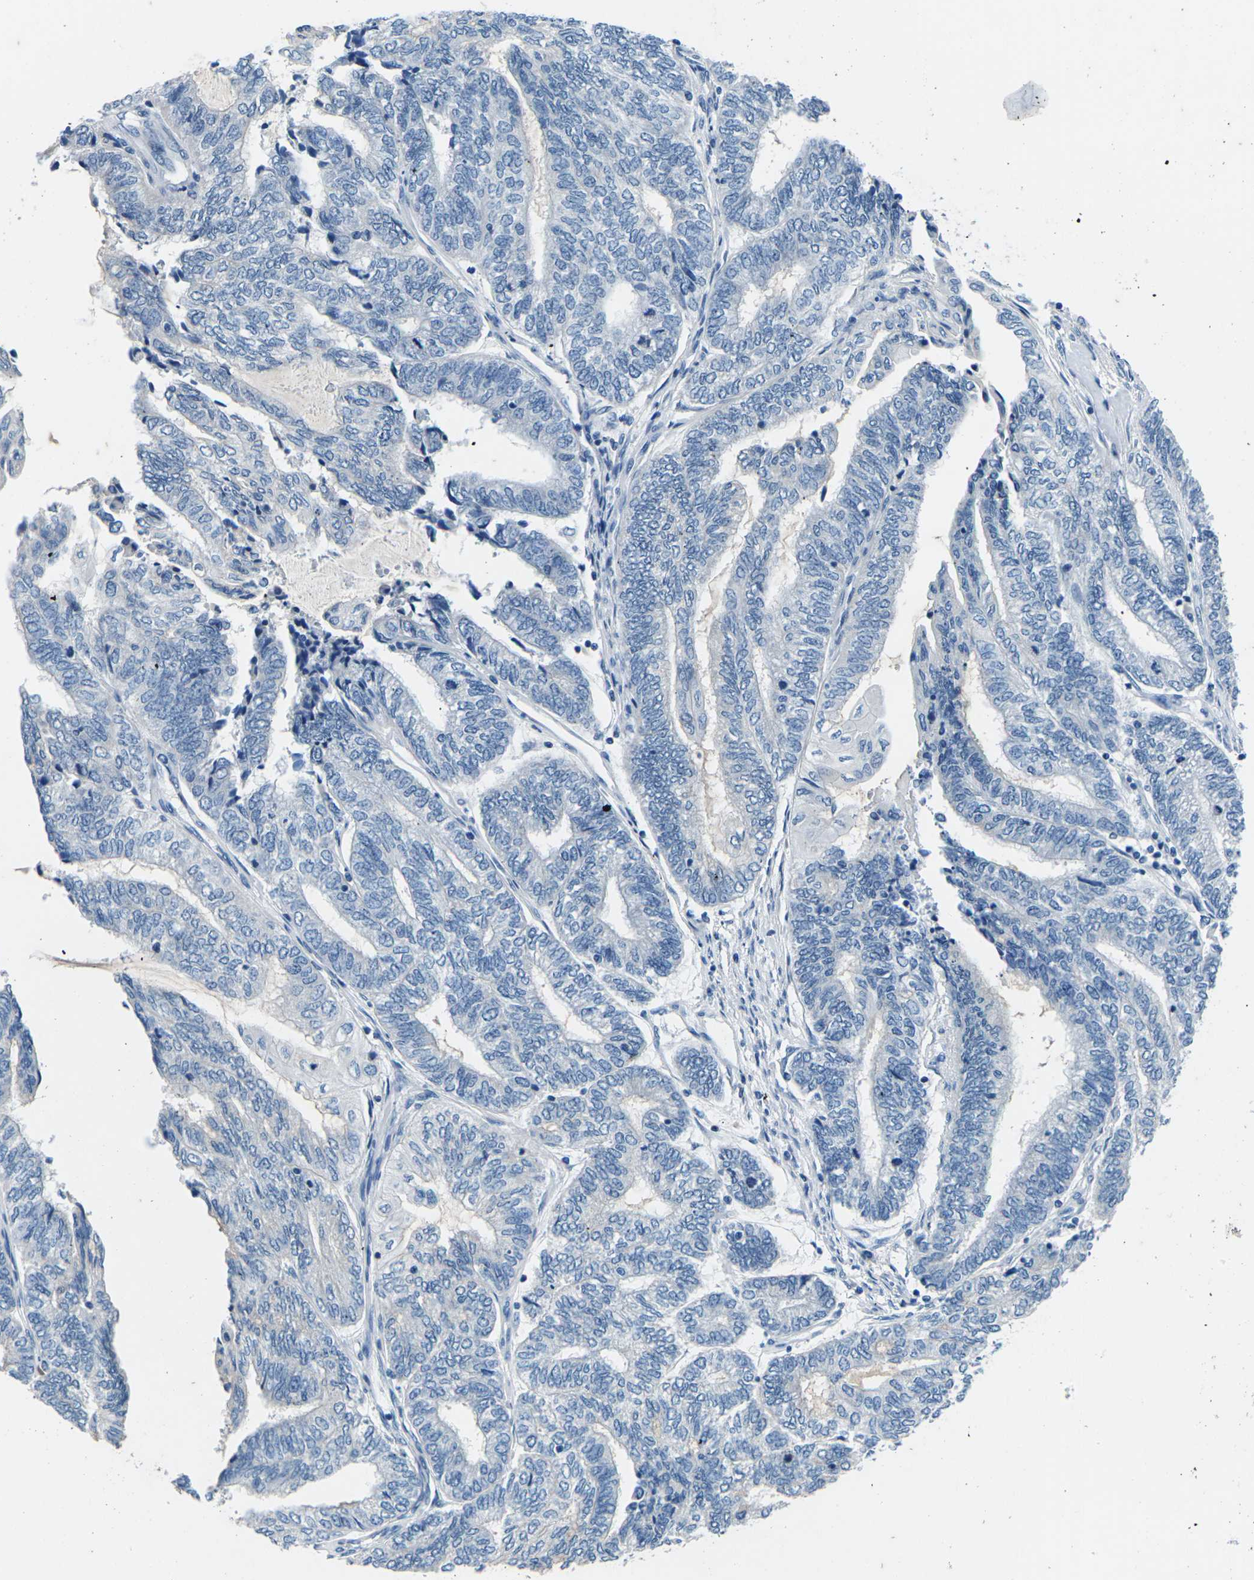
{"staining": {"intensity": "negative", "quantity": "none", "location": "none"}, "tissue": "endometrial cancer", "cell_type": "Tumor cells", "image_type": "cancer", "snomed": [{"axis": "morphology", "description": "Adenocarcinoma, NOS"}, {"axis": "topography", "description": "Uterus"}, {"axis": "topography", "description": "Endometrium"}], "caption": "High magnification brightfield microscopy of endometrial cancer (adenocarcinoma) stained with DAB (brown) and counterstained with hematoxylin (blue): tumor cells show no significant expression. (DAB (3,3'-diaminobenzidine) IHC, high magnification).", "gene": "UMOD", "patient": {"sex": "female", "age": 70}}